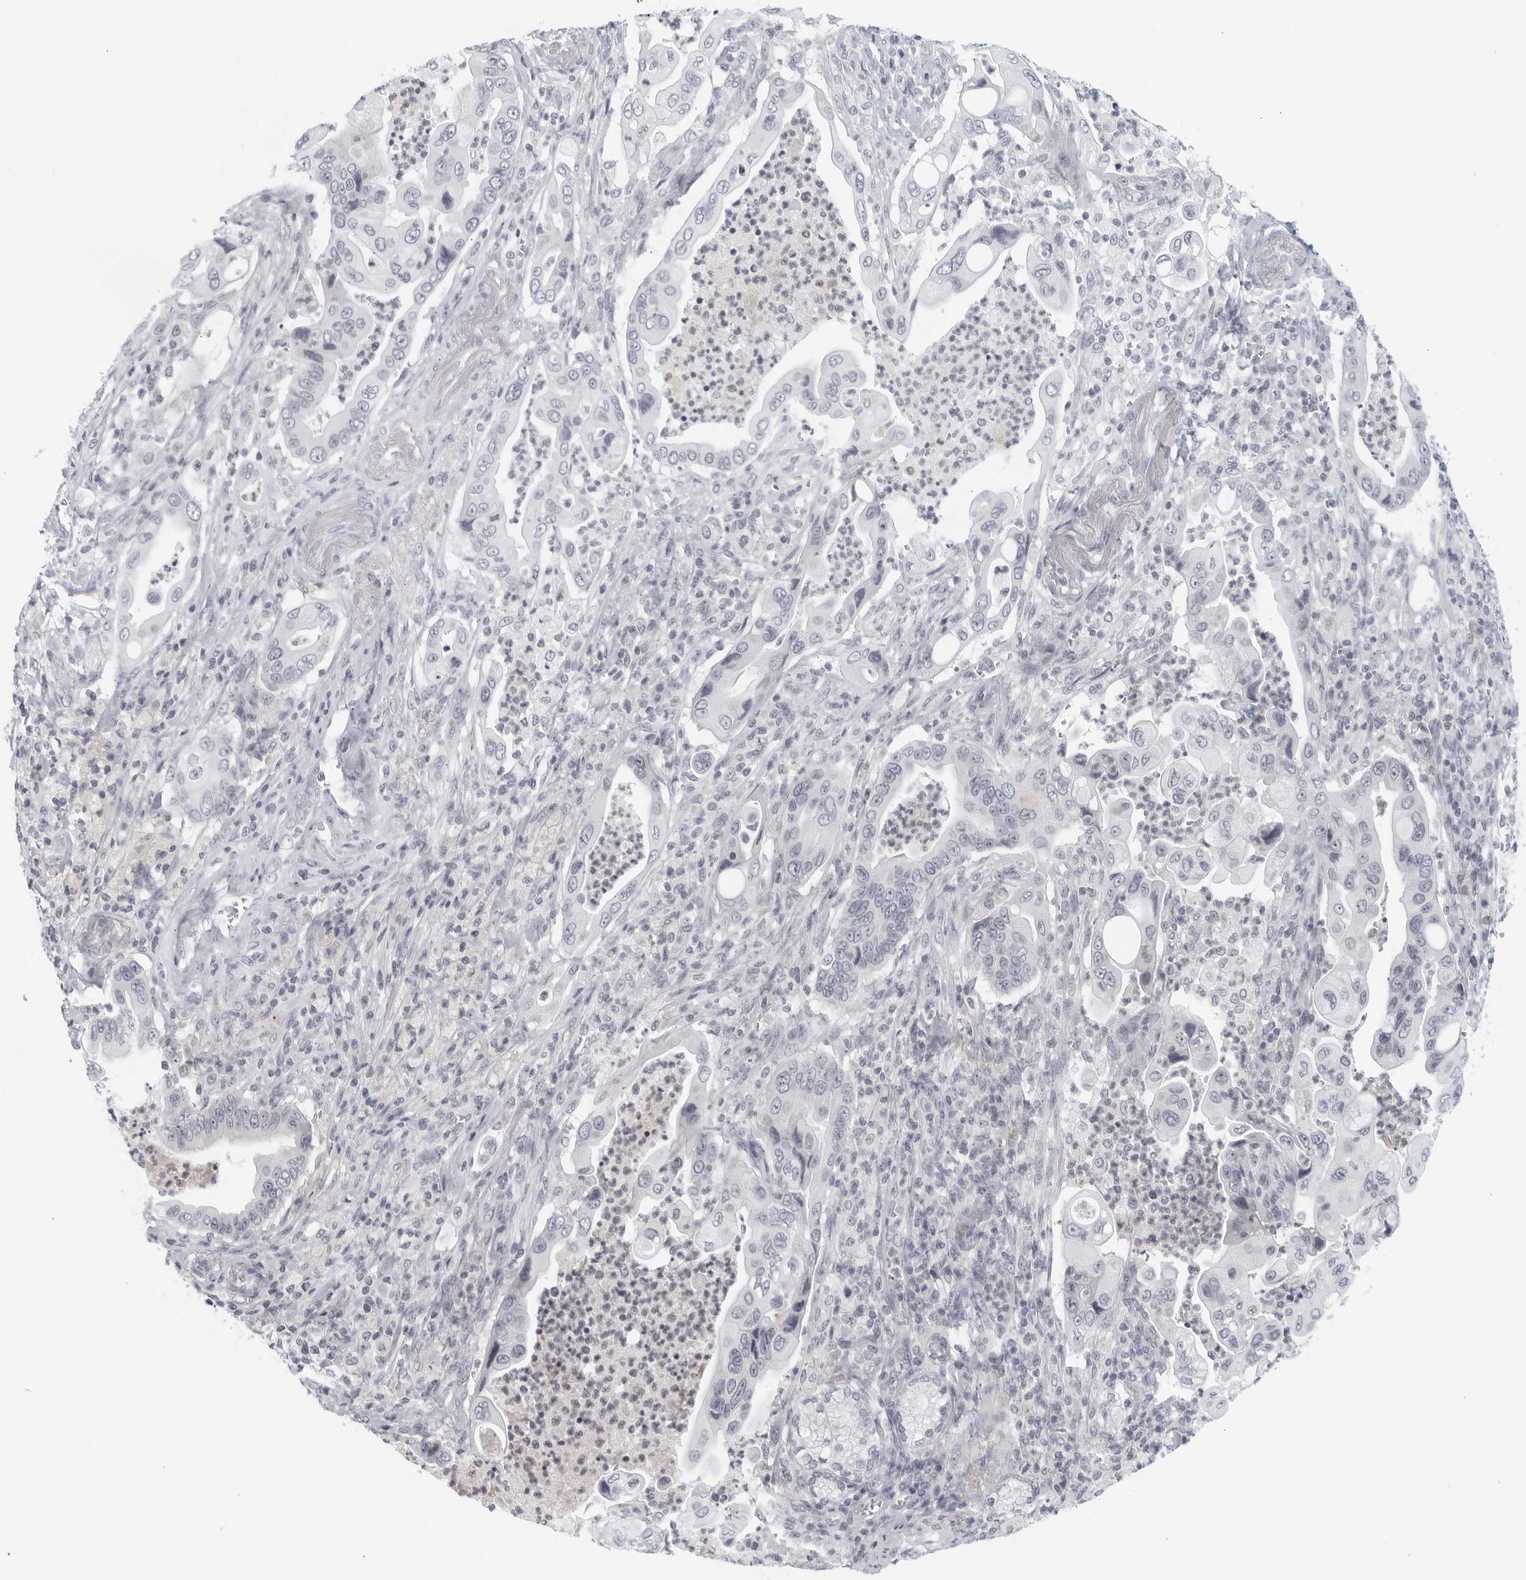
{"staining": {"intensity": "negative", "quantity": "none", "location": "none"}, "tissue": "pancreatic cancer", "cell_type": "Tumor cells", "image_type": "cancer", "snomed": [{"axis": "morphology", "description": "Adenocarcinoma, NOS"}, {"axis": "topography", "description": "Pancreas"}], "caption": "Tumor cells show no significant protein positivity in pancreatic cancer (adenocarcinoma). (Brightfield microscopy of DAB (3,3'-diaminobenzidine) immunohistochemistry at high magnification).", "gene": "MATN1", "patient": {"sex": "male", "age": 78}}